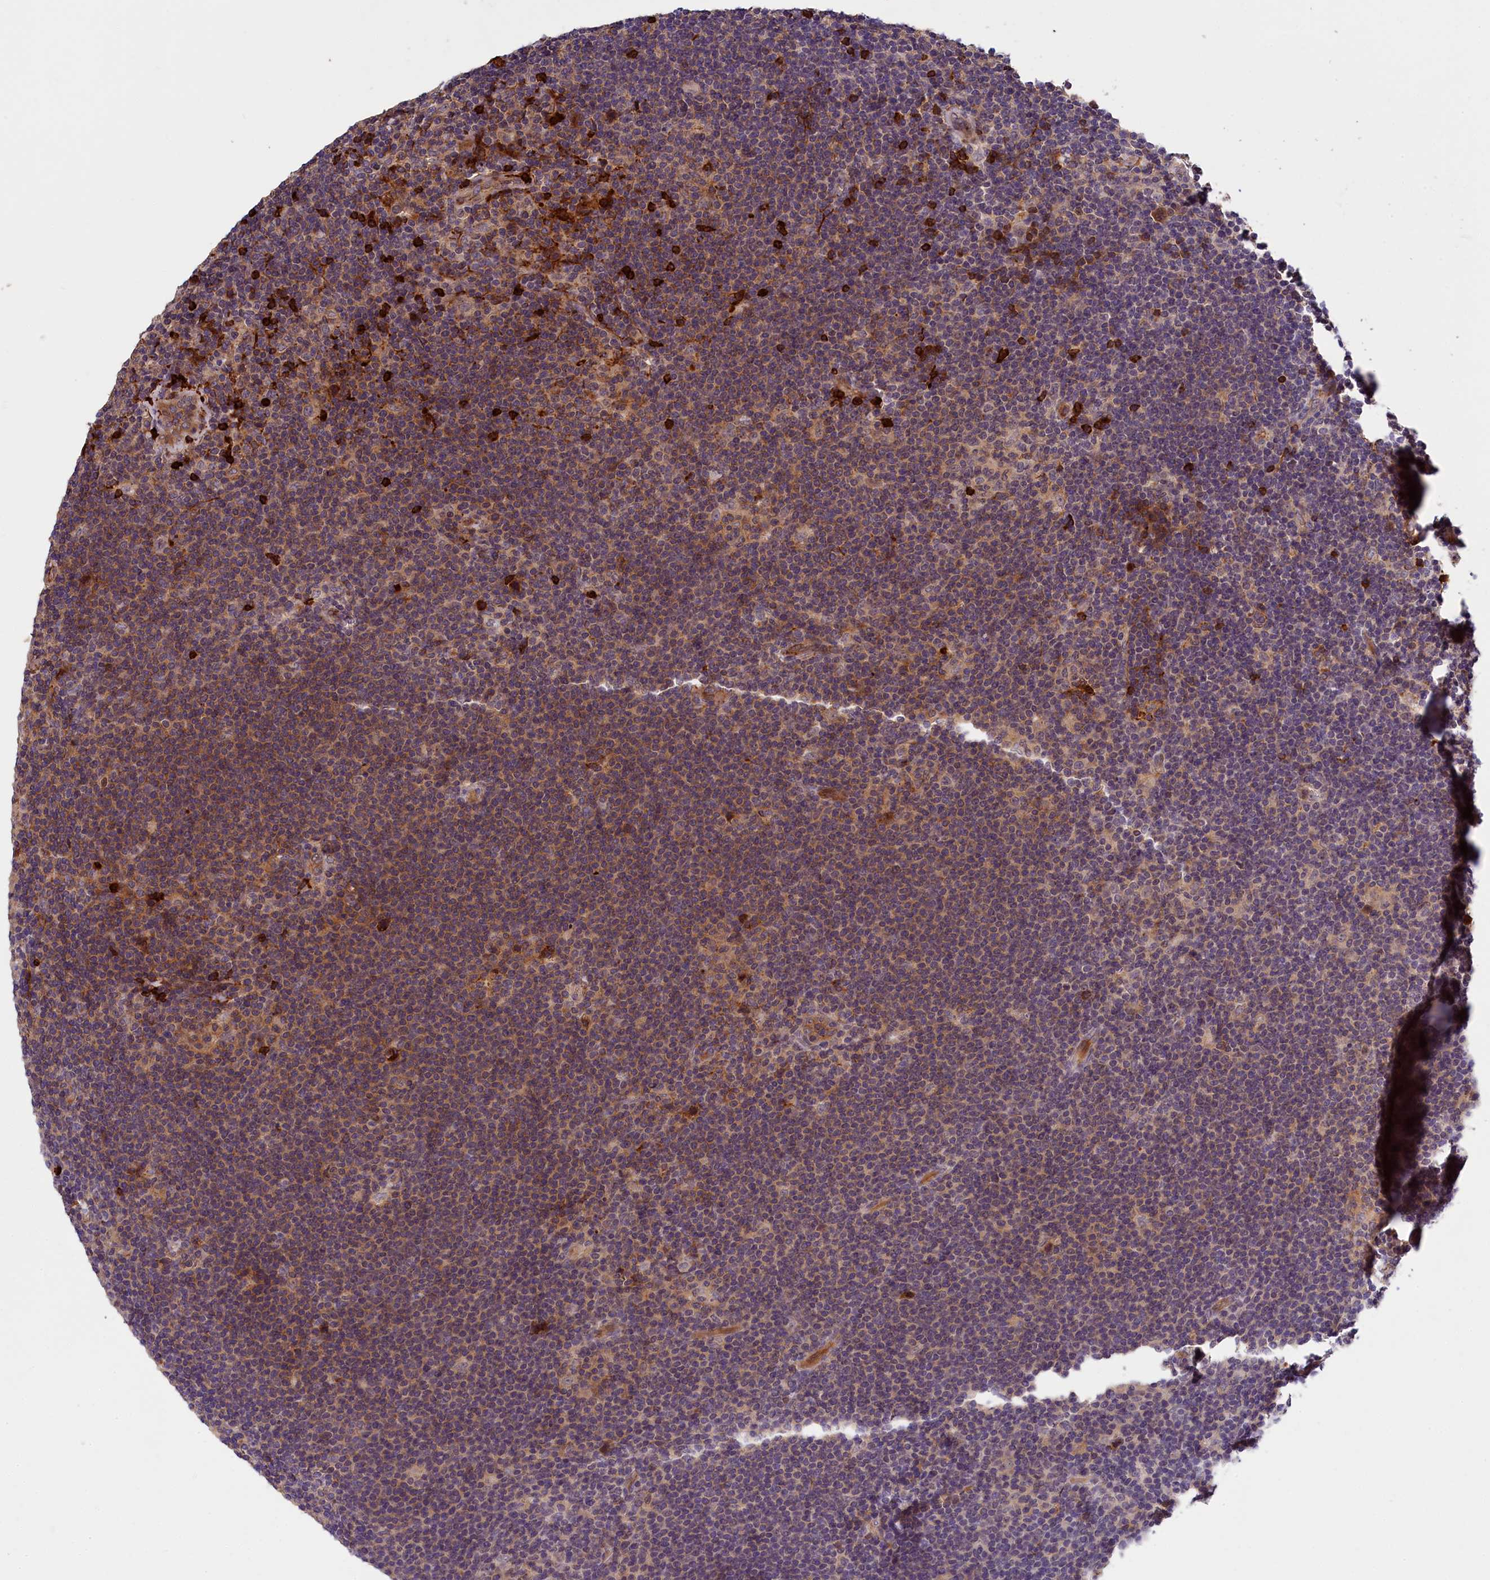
{"staining": {"intensity": "weak", "quantity": "<25%", "location": "cytoplasmic/membranous"}, "tissue": "lymphoma", "cell_type": "Tumor cells", "image_type": "cancer", "snomed": [{"axis": "morphology", "description": "Hodgkin's disease, NOS"}, {"axis": "topography", "description": "Lymph node"}], "caption": "A photomicrograph of human lymphoma is negative for staining in tumor cells.", "gene": "PHAF1", "patient": {"sex": "female", "age": 57}}